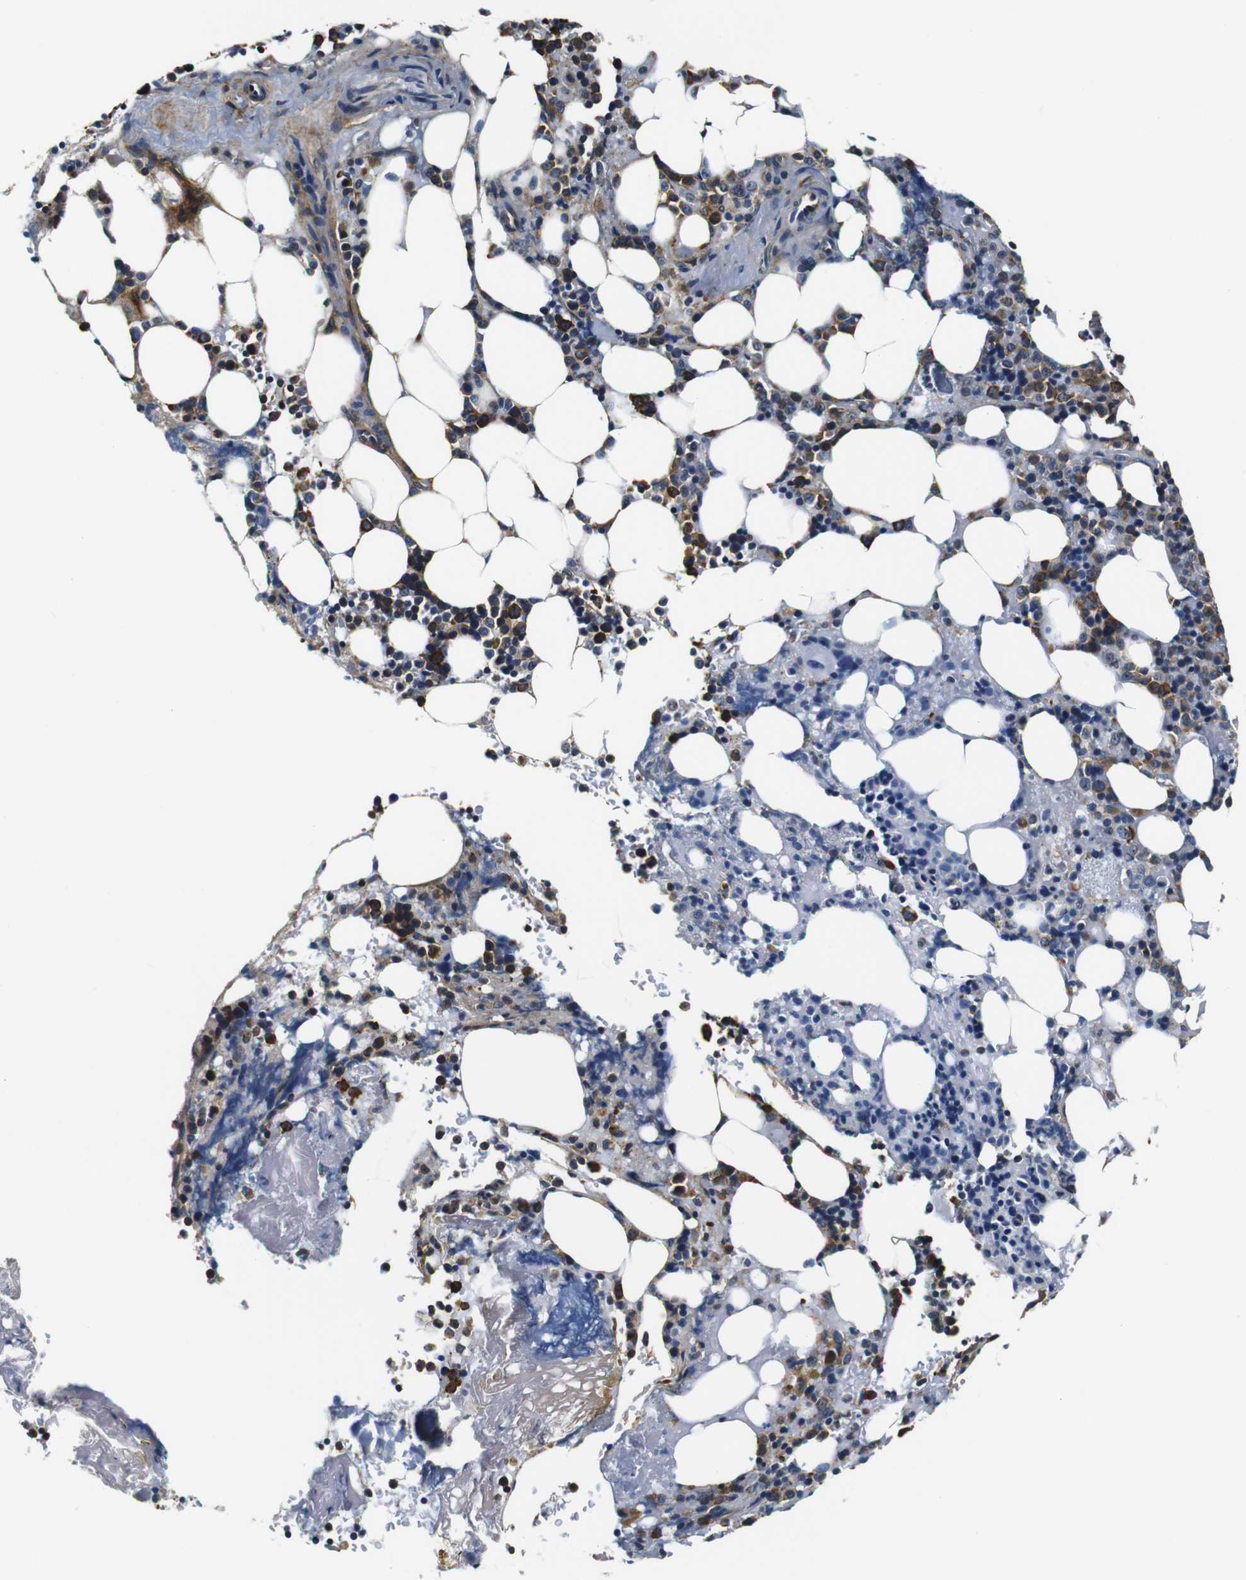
{"staining": {"intensity": "moderate", "quantity": "25%-75%", "location": "cytoplasmic/membranous"}, "tissue": "bone marrow", "cell_type": "Hematopoietic cells", "image_type": "normal", "snomed": [{"axis": "morphology", "description": "Normal tissue, NOS"}, {"axis": "topography", "description": "Bone marrow"}], "caption": "Immunohistochemical staining of normal bone marrow demonstrates 25%-75% levels of moderate cytoplasmic/membranous protein expression in about 25%-75% of hematopoietic cells.", "gene": "COL1A1", "patient": {"sex": "female", "age": 73}}